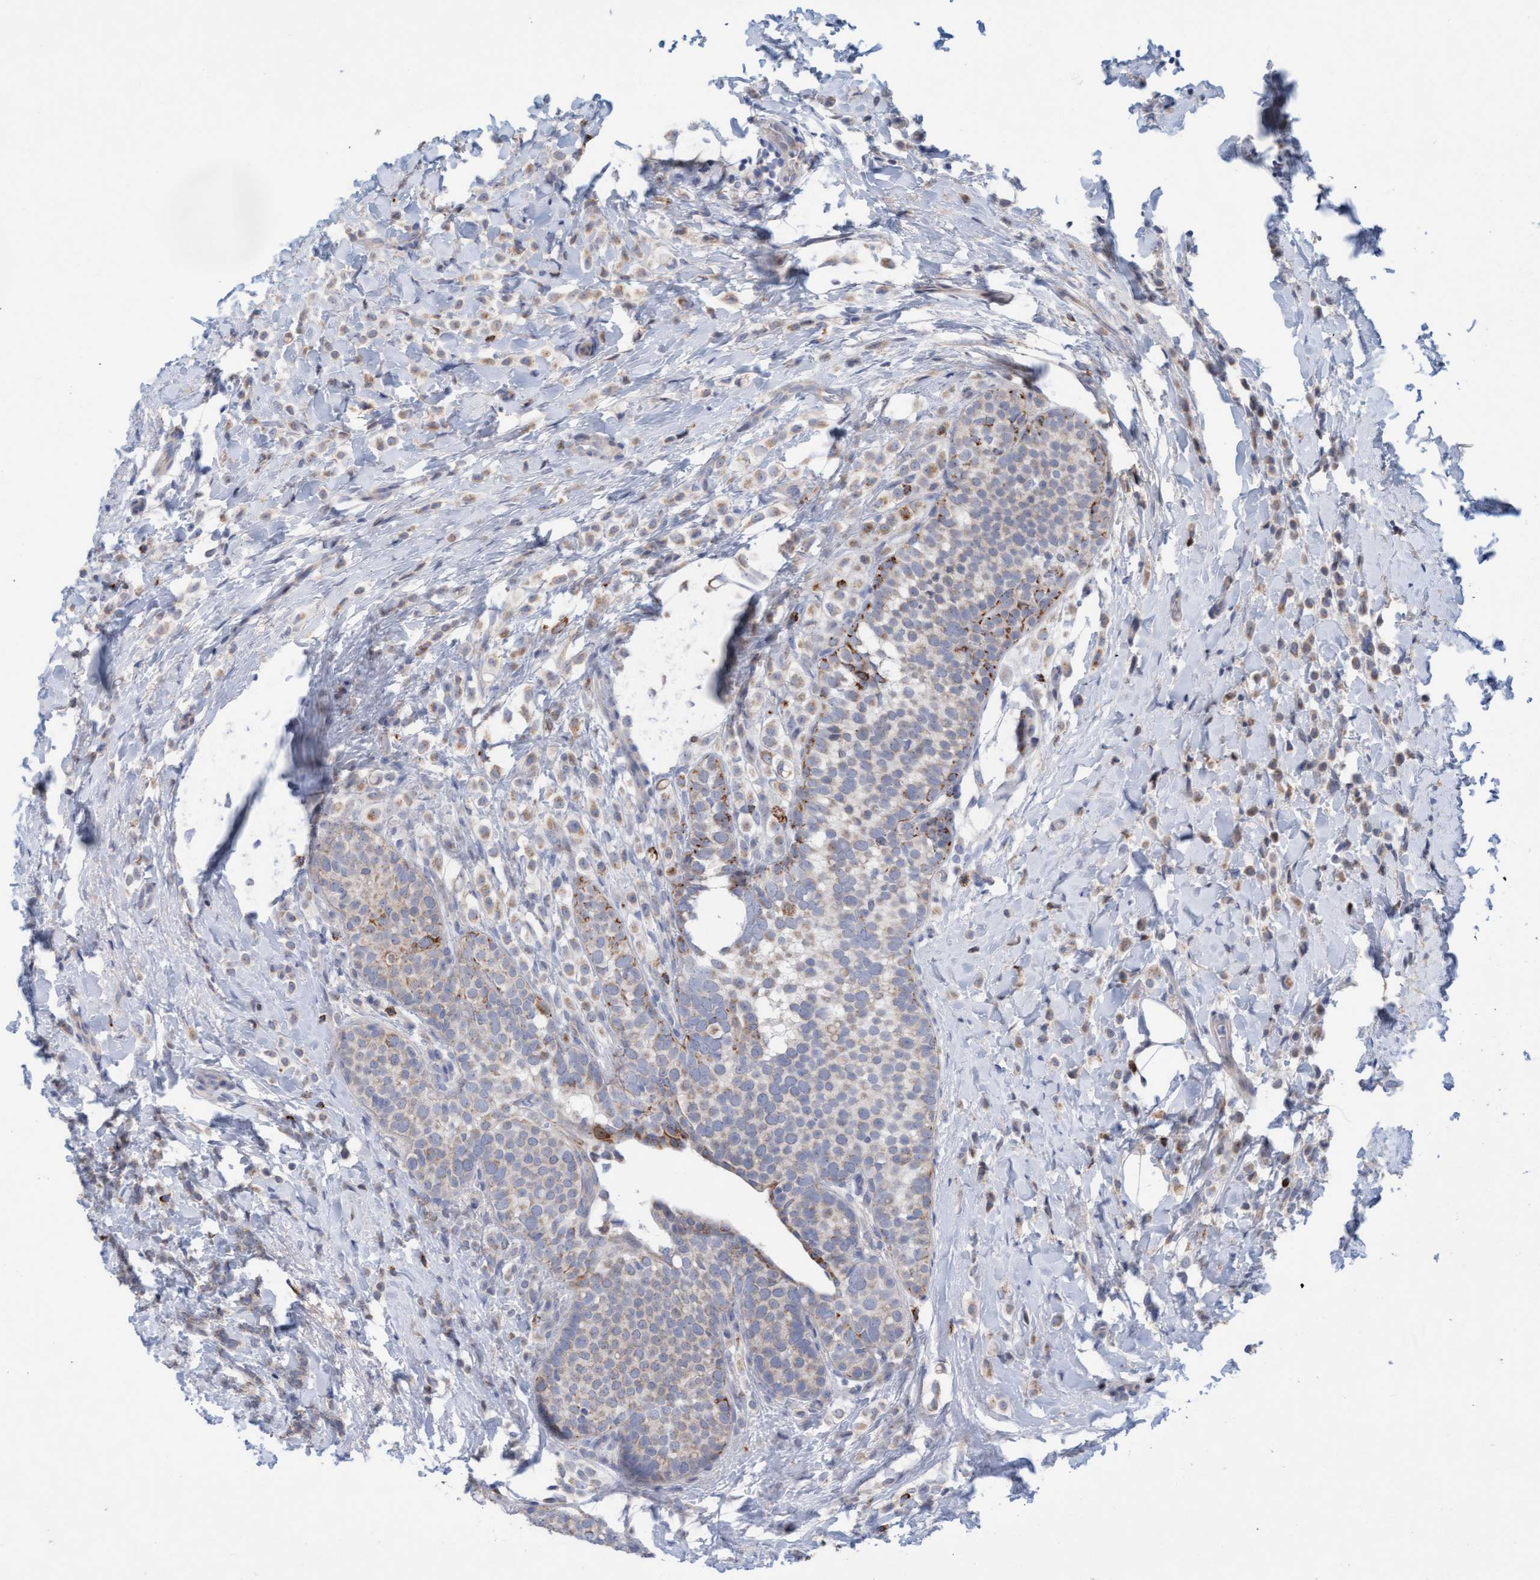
{"staining": {"intensity": "weak", "quantity": "25%-75%", "location": "cytoplasmic/membranous"}, "tissue": "breast cancer", "cell_type": "Tumor cells", "image_type": "cancer", "snomed": [{"axis": "morphology", "description": "Lobular carcinoma"}, {"axis": "topography", "description": "Breast"}], "caption": "A low amount of weak cytoplasmic/membranous positivity is appreciated in approximately 25%-75% of tumor cells in lobular carcinoma (breast) tissue. Ihc stains the protein in brown and the nuclei are stained blue.", "gene": "ZC3H3", "patient": {"sex": "female", "age": 50}}